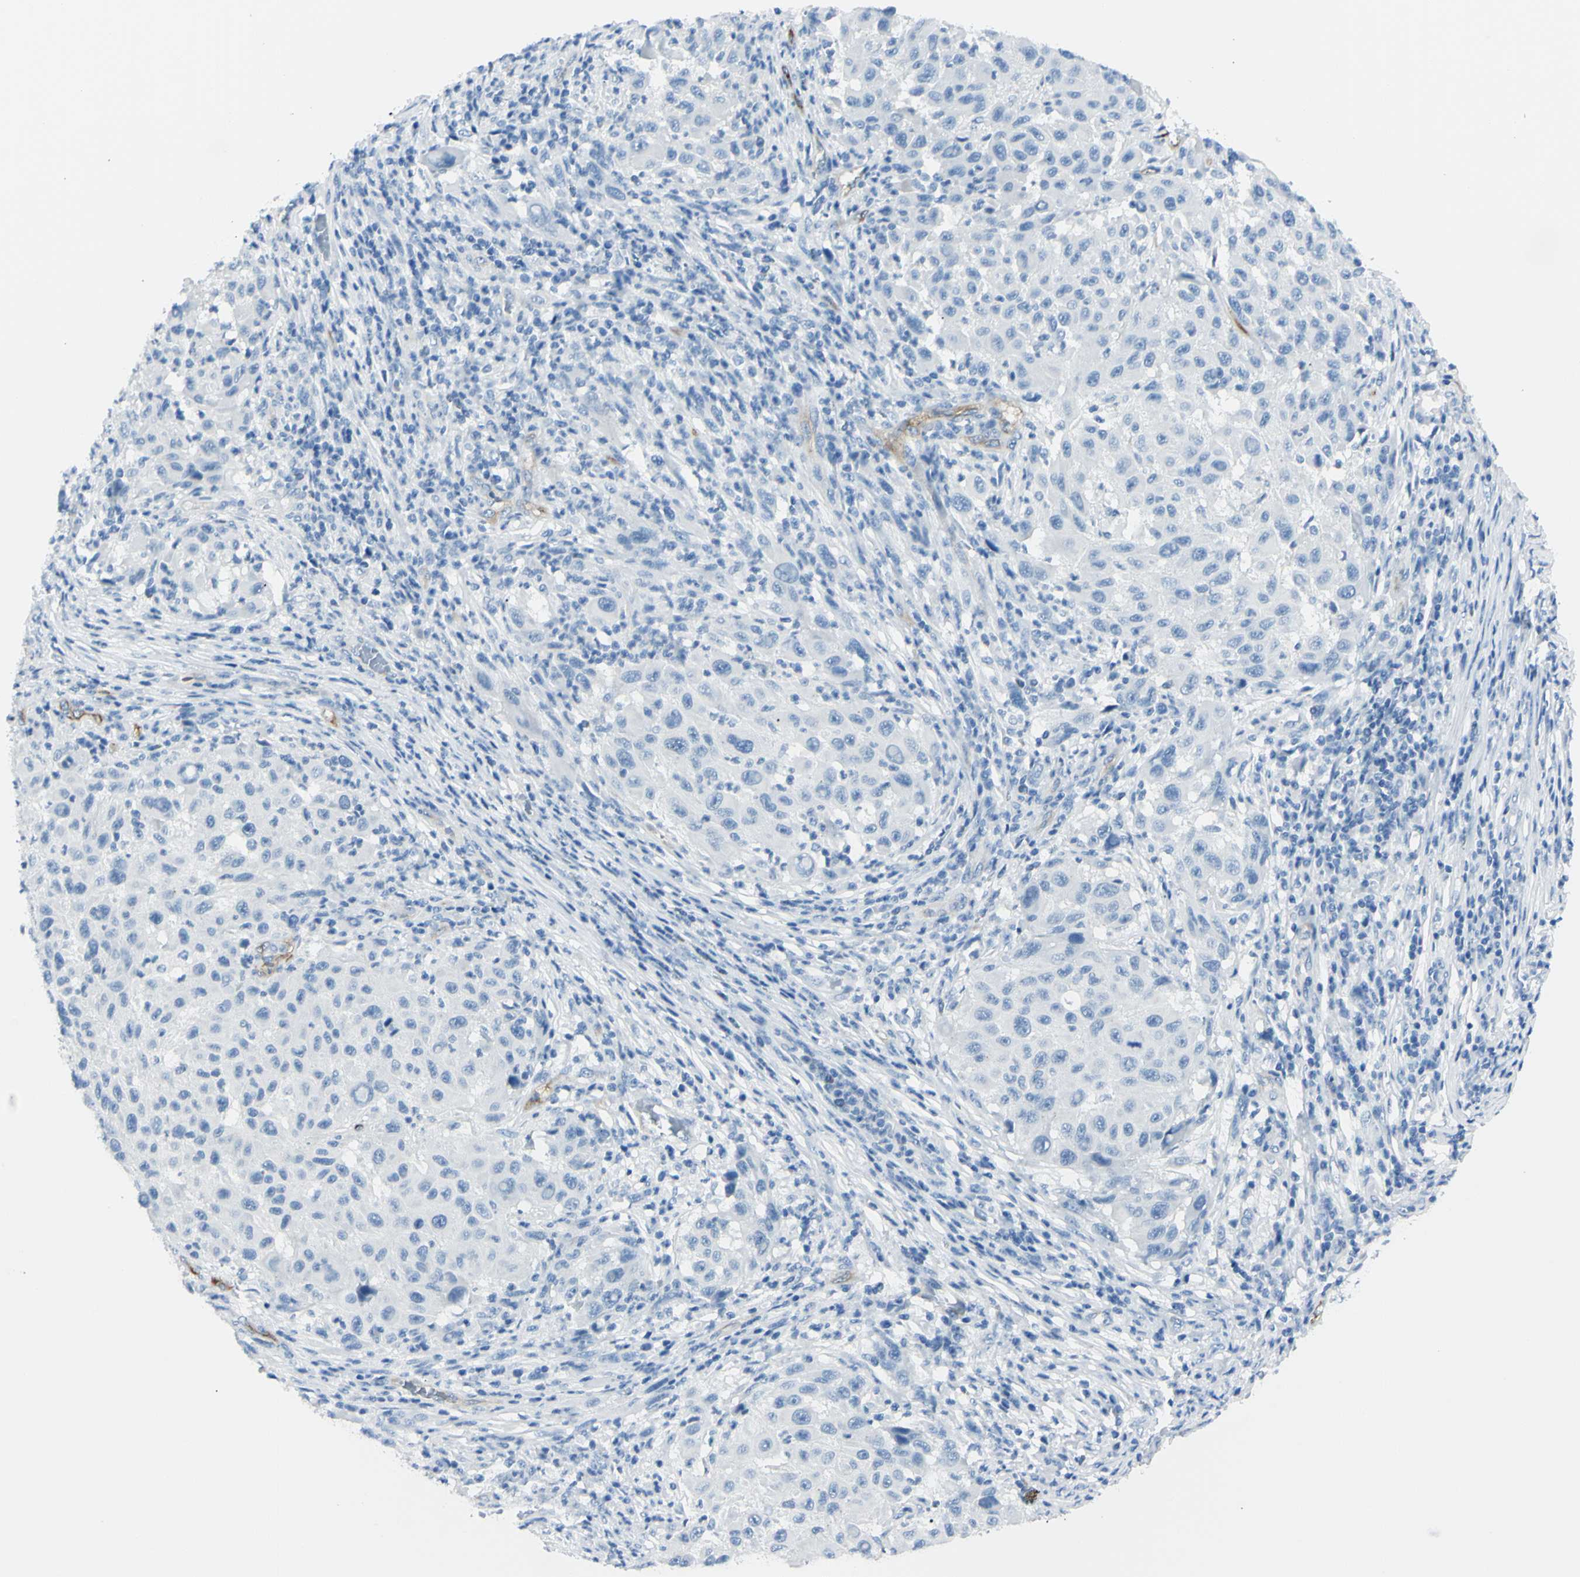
{"staining": {"intensity": "negative", "quantity": "none", "location": "none"}, "tissue": "melanoma", "cell_type": "Tumor cells", "image_type": "cancer", "snomed": [{"axis": "morphology", "description": "Malignant melanoma, Metastatic site"}, {"axis": "topography", "description": "Lymph node"}], "caption": "There is no significant positivity in tumor cells of melanoma. (Stains: DAB IHC with hematoxylin counter stain, Microscopy: brightfield microscopy at high magnification).", "gene": "FOLH1", "patient": {"sex": "male", "age": 61}}